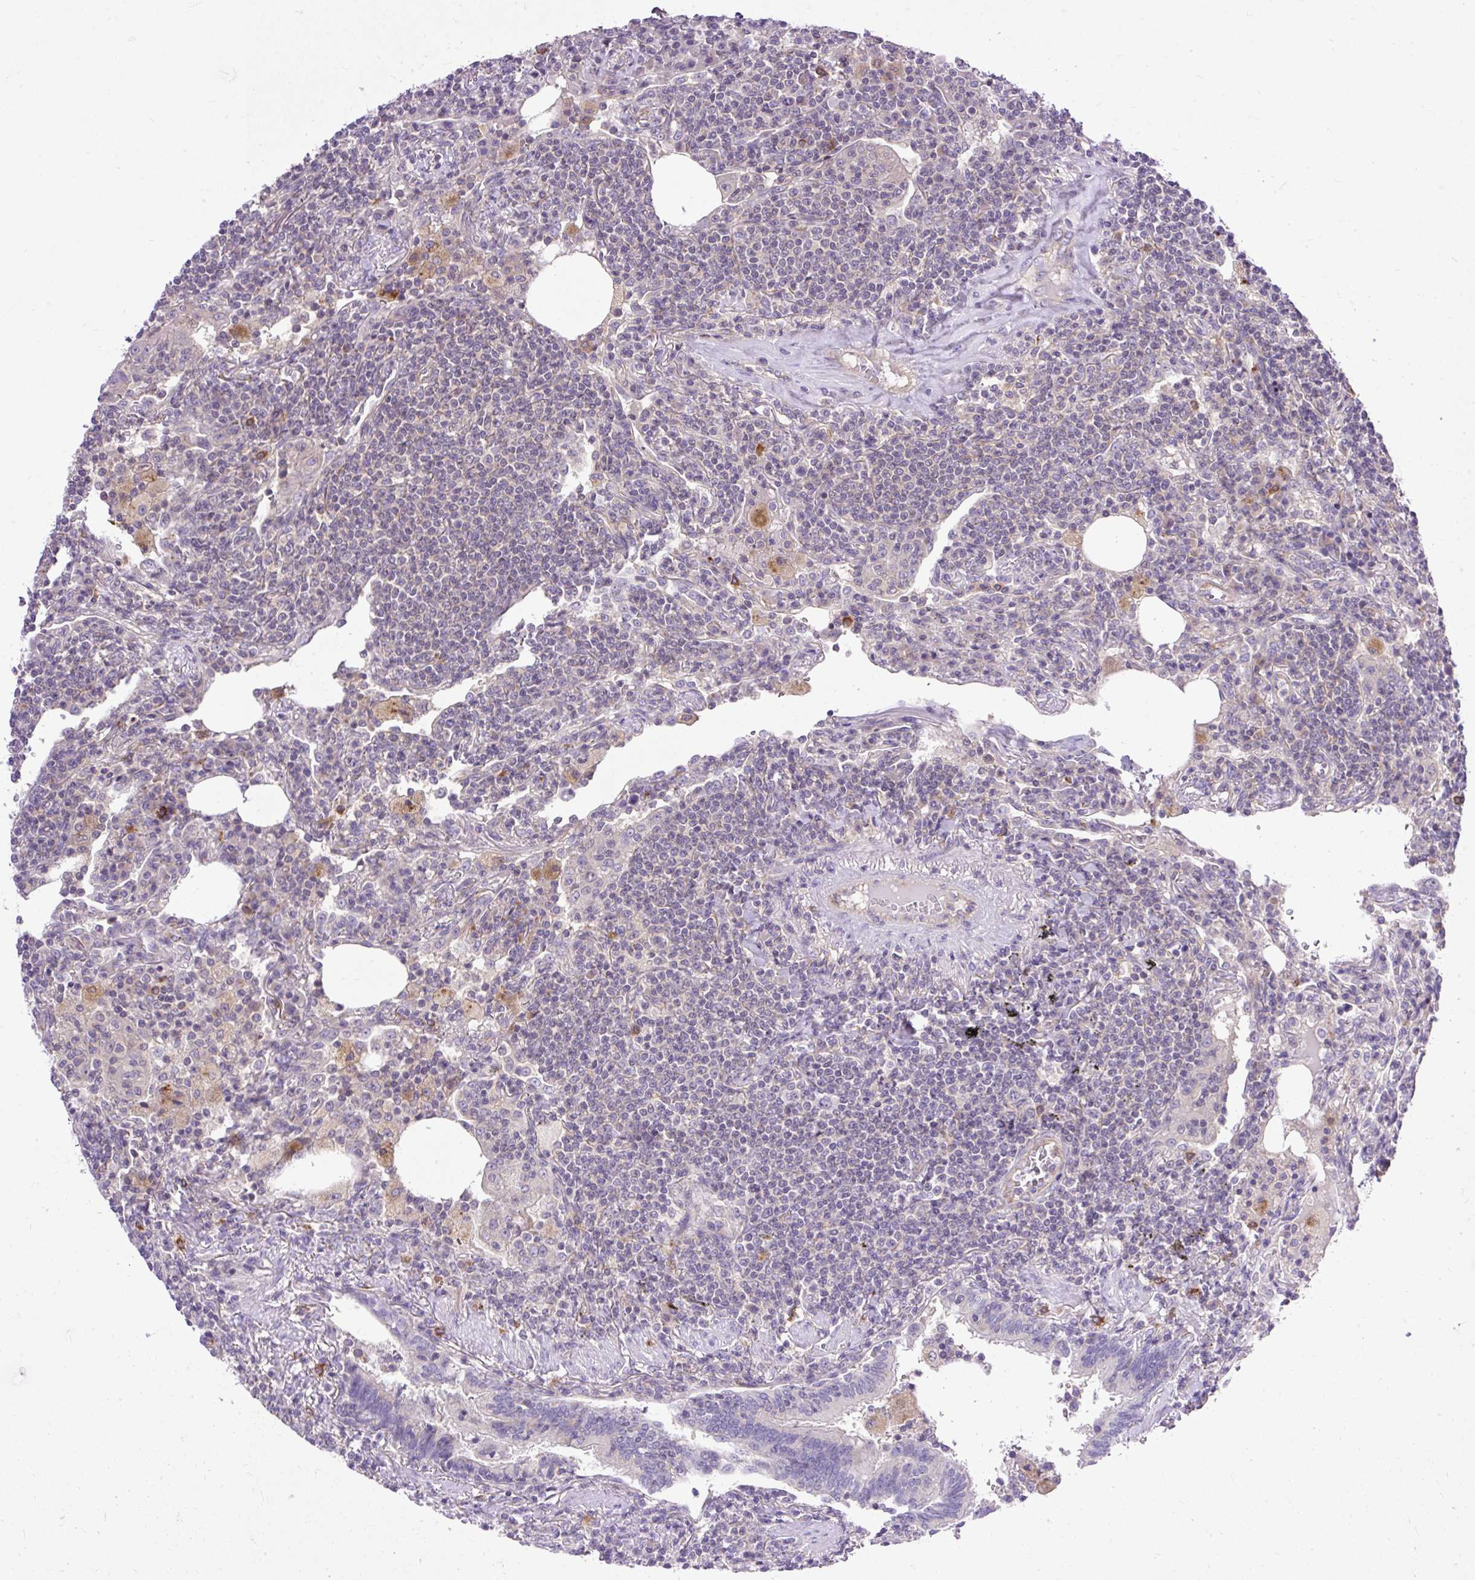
{"staining": {"intensity": "negative", "quantity": "none", "location": "none"}, "tissue": "lymphoma", "cell_type": "Tumor cells", "image_type": "cancer", "snomed": [{"axis": "morphology", "description": "Malignant lymphoma, non-Hodgkin's type, Low grade"}, {"axis": "topography", "description": "Lung"}], "caption": "The micrograph reveals no significant expression in tumor cells of low-grade malignant lymphoma, non-Hodgkin's type. Brightfield microscopy of IHC stained with DAB (brown) and hematoxylin (blue), captured at high magnification.", "gene": "HEXB", "patient": {"sex": "female", "age": 71}}